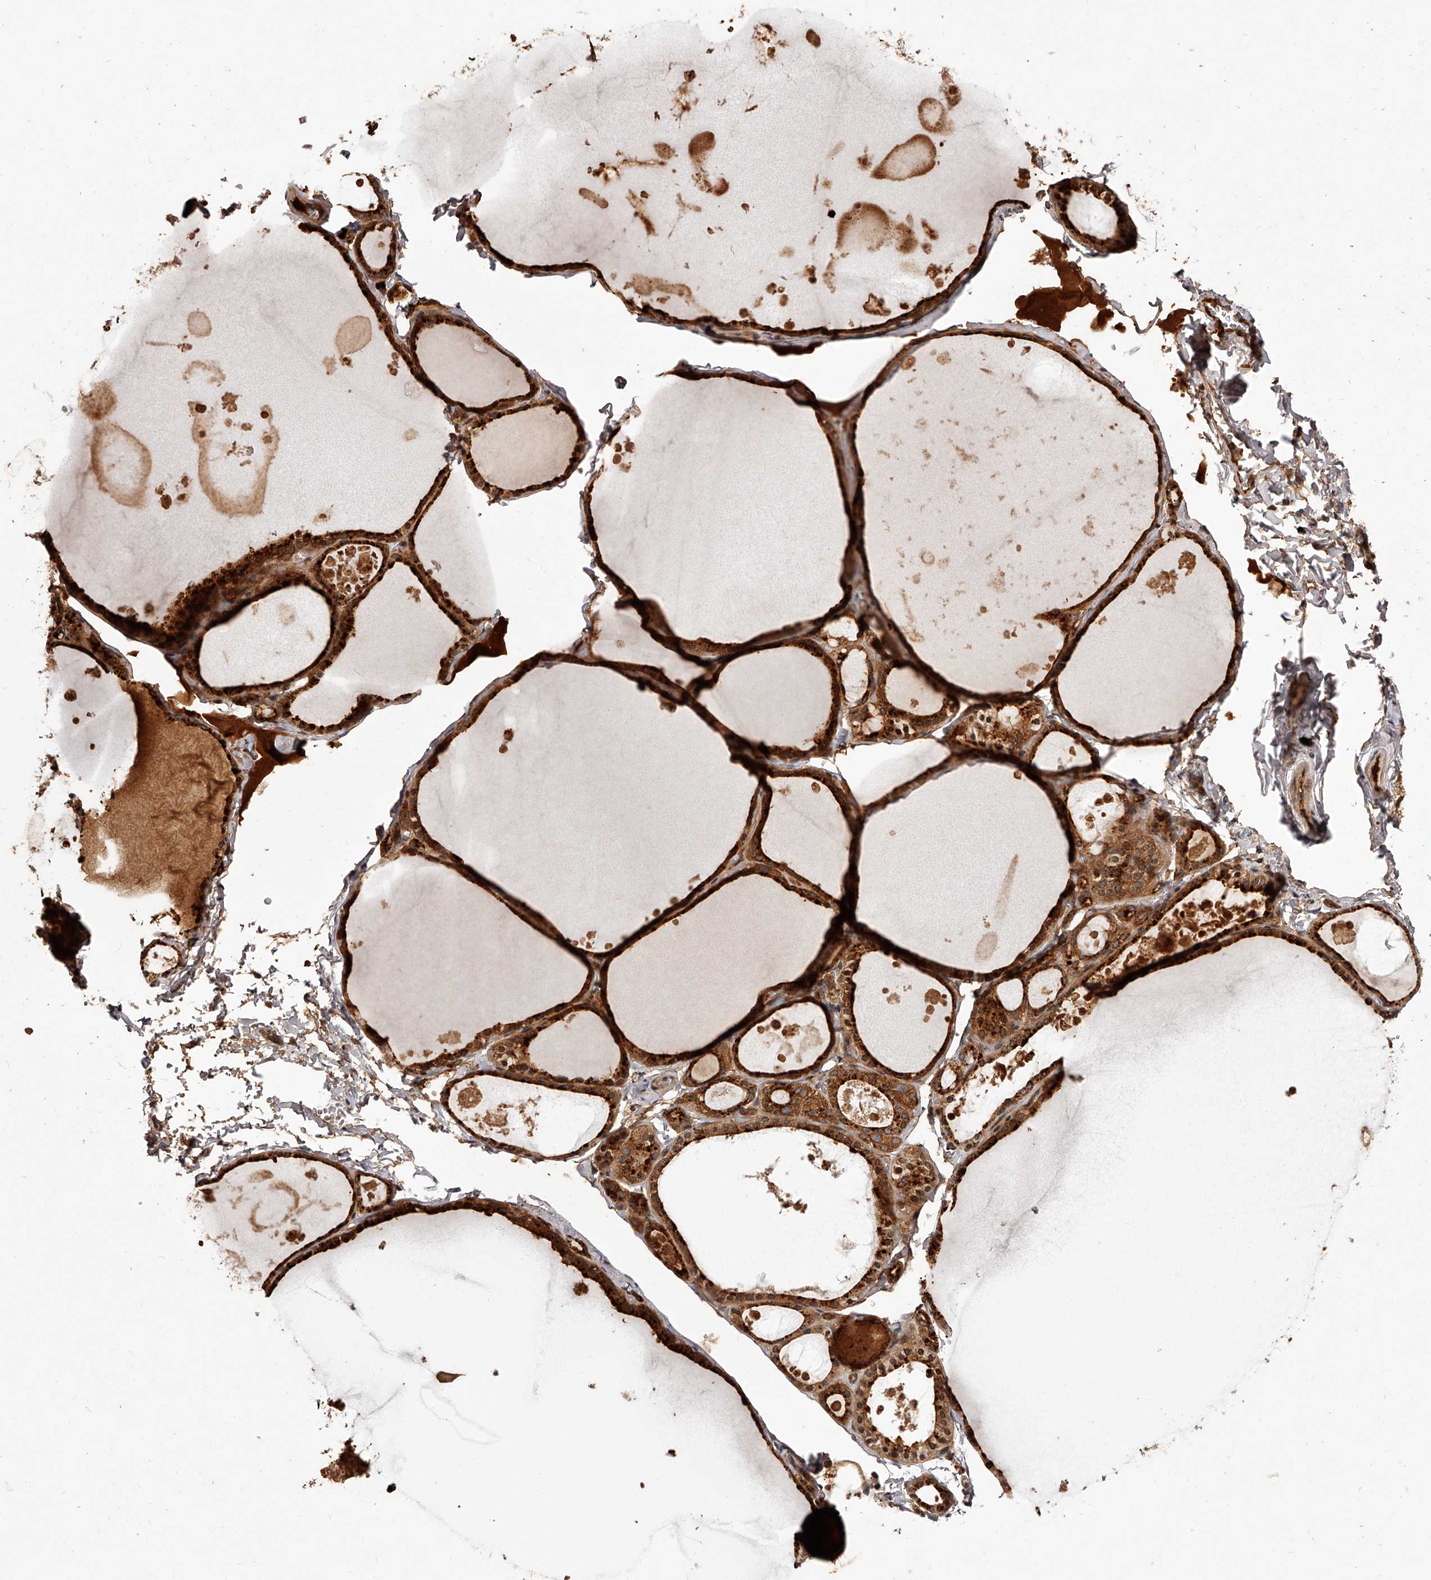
{"staining": {"intensity": "strong", "quantity": ">75%", "location": "cytoplasmic/membranous"}, "tissue": "thyroid gland", "cell_type": "Glandular cells", "image_type": "normal", "snomed": [{"axis": "morphology", "description": "Normal tissue, NOS"}, {"axis": "topography", "description": "Thyroid gland"}], "caption": "Protein expression analysis of unremarkable thyroid gland shows strong cytoplasmic/membranous expression in approximately >75% of glandular cells. Nuclei are stained in blue.", "gene": "CRYZL1", "patient": {"sex": "male", "age": 56}}